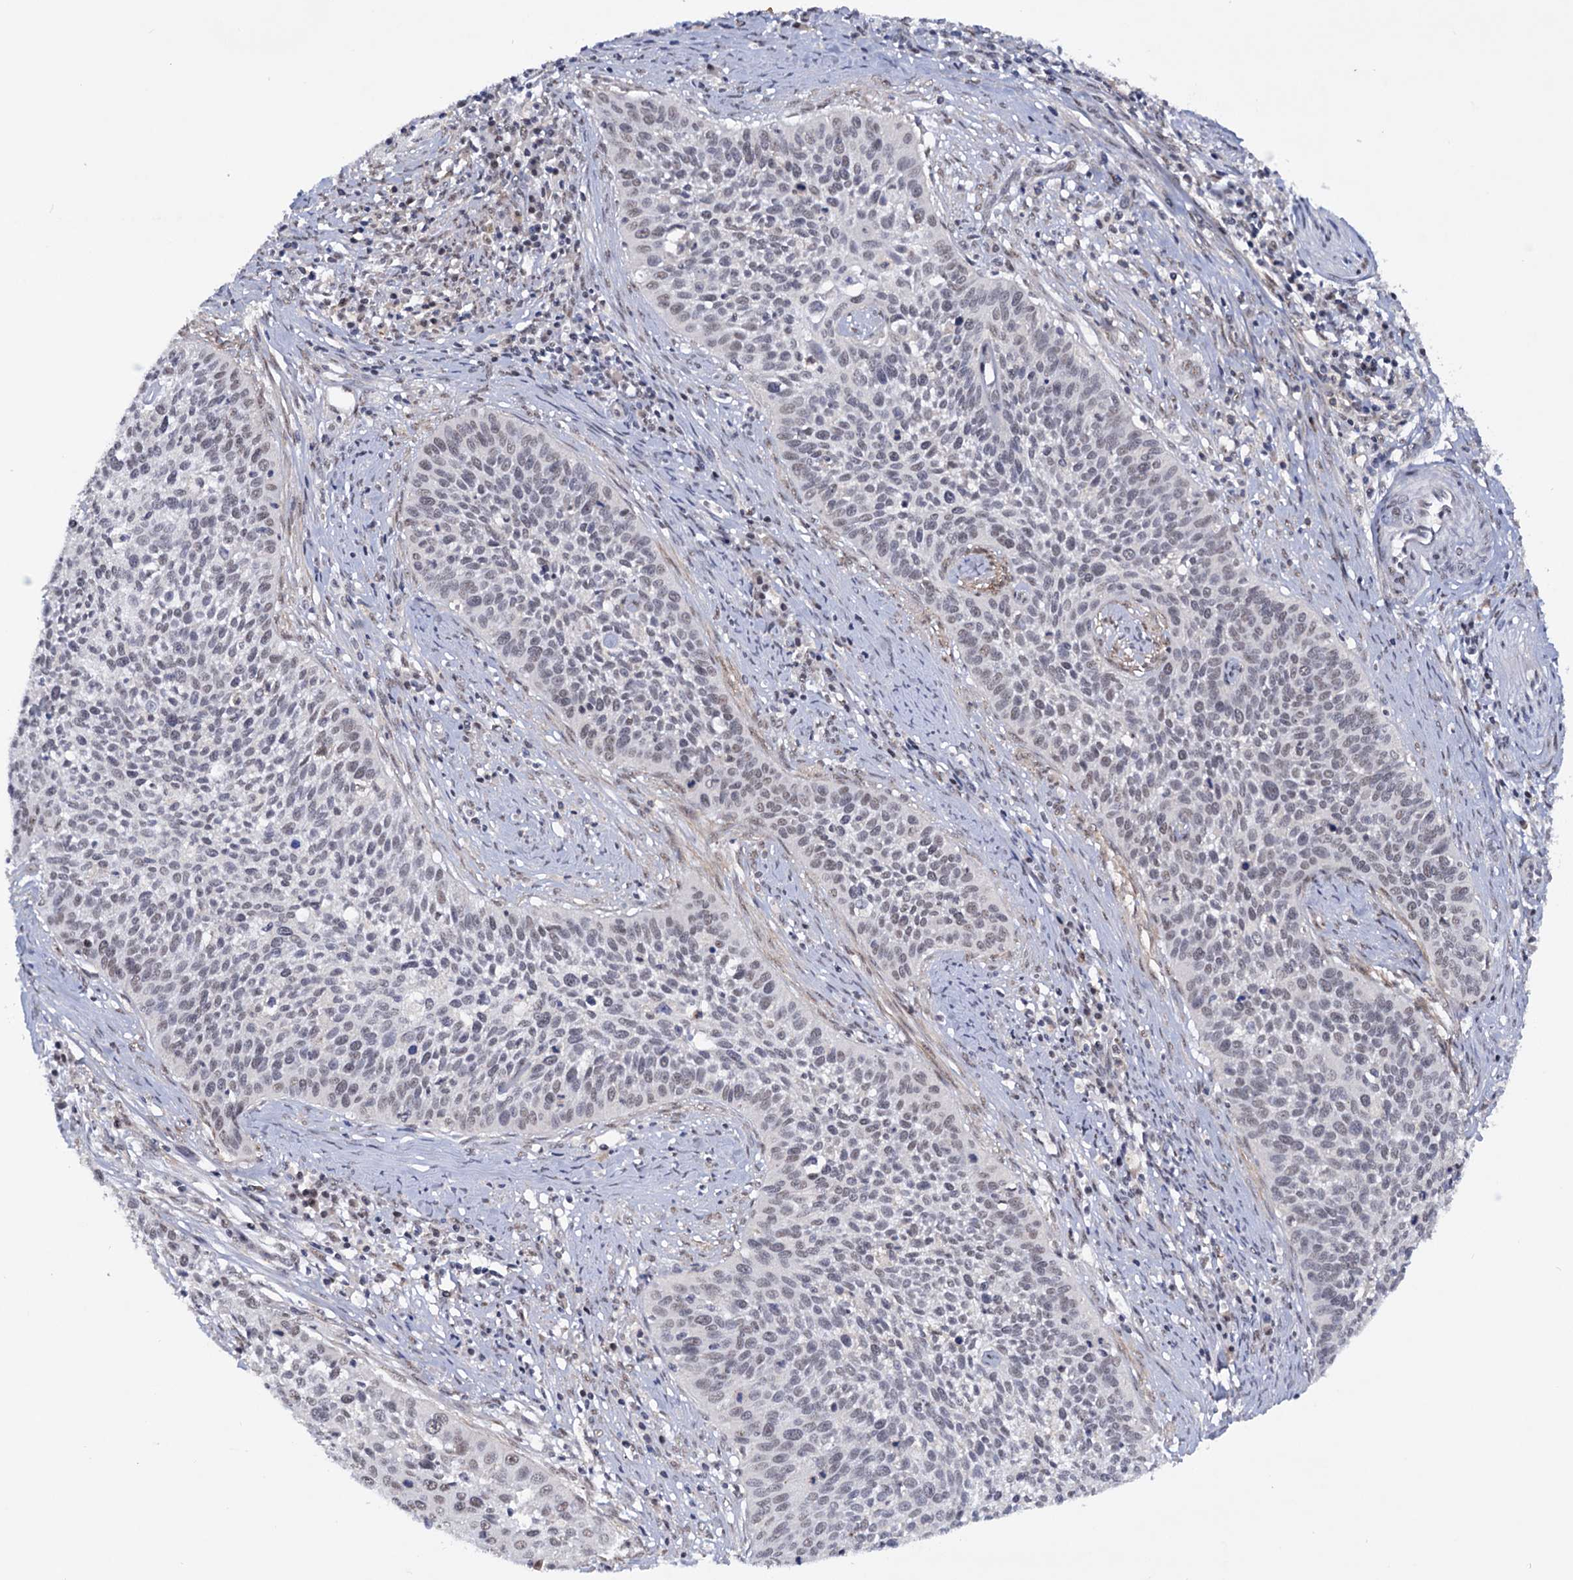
{"staining": {"intensity": "weak", "quantity": "<25%", "location": "nuclear"}, "tissue": "cervical cancer", "cell_type": "Tumor cells", "image_type": "cancer", "snomed": [{"axis": "morphology", "description": "Squamous cell carcinoma, NOS"}, {"axis": "topography", "description": "Cervix"}], "caption": "The image shows no significant staining in tumor cells of cervical squamous cell carcinoma.", "gene": "TBC1D12", "patient": {"sex": "female", "age": 34}}